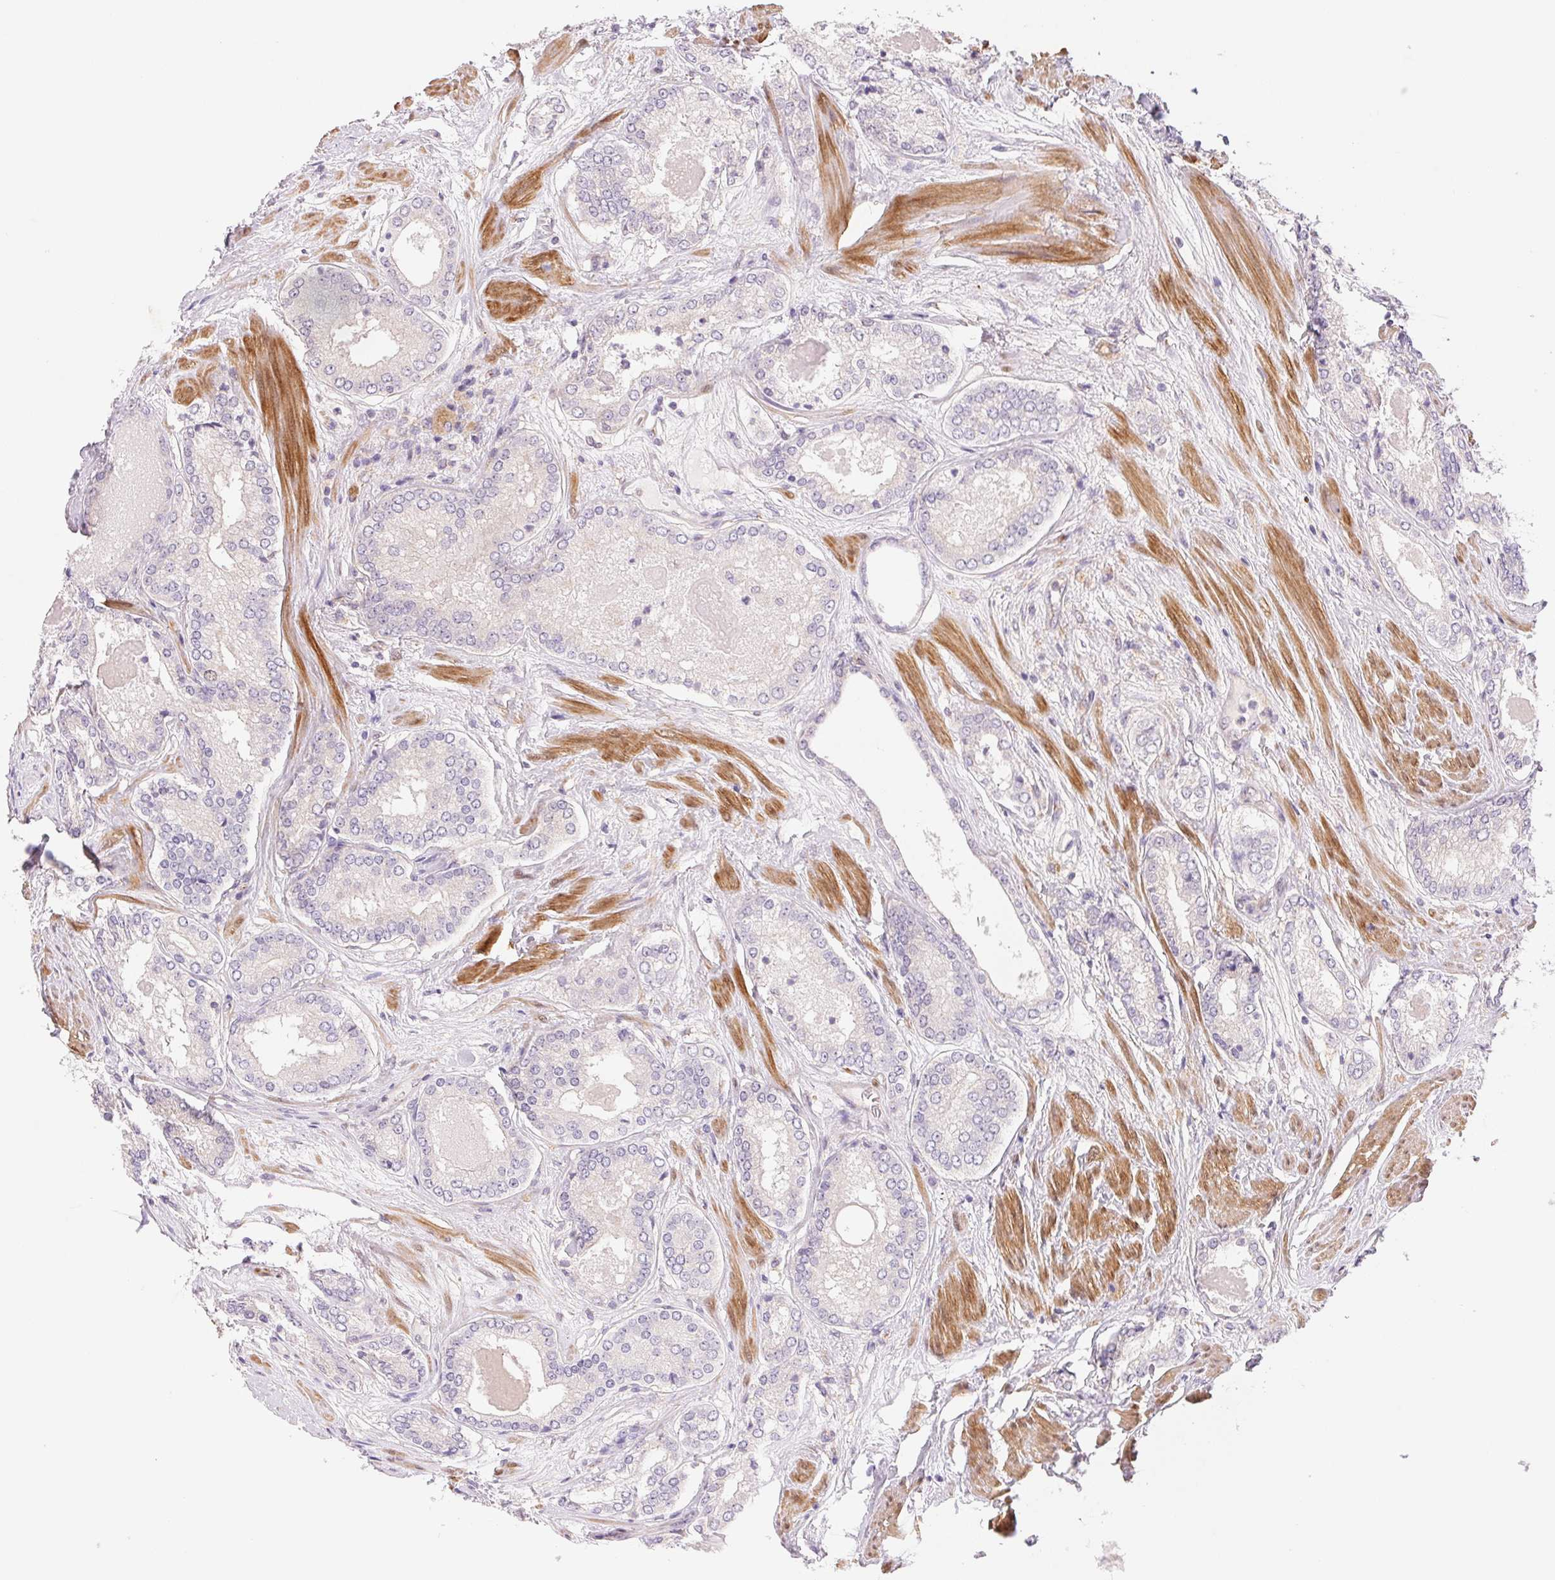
{"staining": {"intensity": "negative", "quantity": "none", "location": "none"}, "tissue": "prostate cancer", "cell_type": "Tumor cells", "image_type": "cancer", "snomed": [{"axis": "morphology", "description": "Adenocarcinoma, NOS"}, {"axis": "morphology", "description": "Adenocarcinoma, Low grade"}, {"axis": "topography", "description": "Prostate"}], "caption": "DAB immunohistochemical staining of adenocarcinoma (prostate) exhibits no significant positivity in tumor cells.", "gene": "SMTN", "patient": {"sex": "male", "age": 68}}